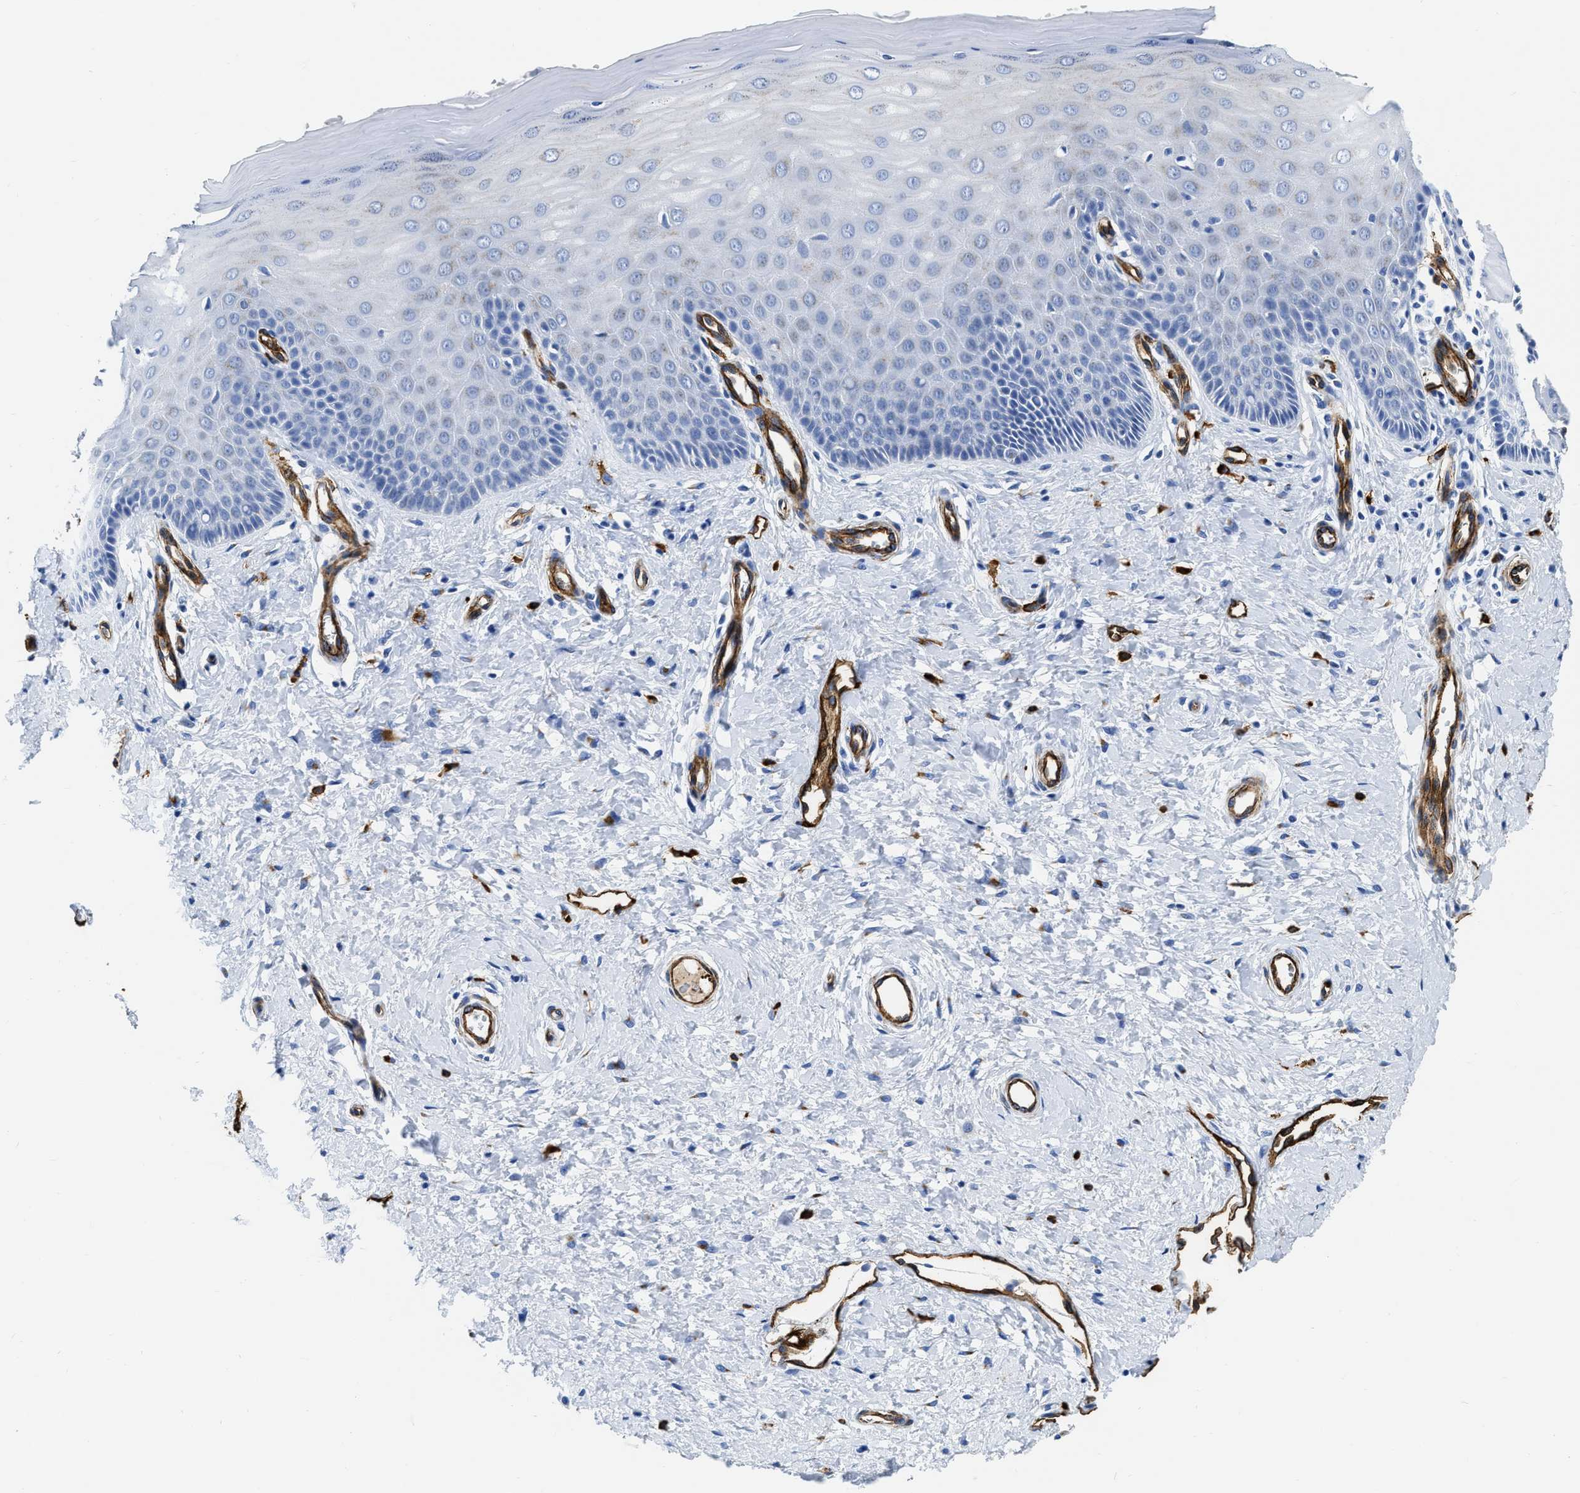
{"staining": {"intensity": "weak", "quantity": "<25%", "location": "cytoplasmic/membranous"}, "tissue": "cervix", "cell_type": "Glandular cells", "image_type": "normal", "snomed": [{"axis": "morphology", "description": "Normal tissue, NOS"}, {"axis": "topography", "description": "Cervix"}], "caption": "DAB immunohistochemical staining of normal cervix reveals no significant expression in glandular cells.", "gene": "TVP23B", "patient": {"sex": "female", "age": 55}}